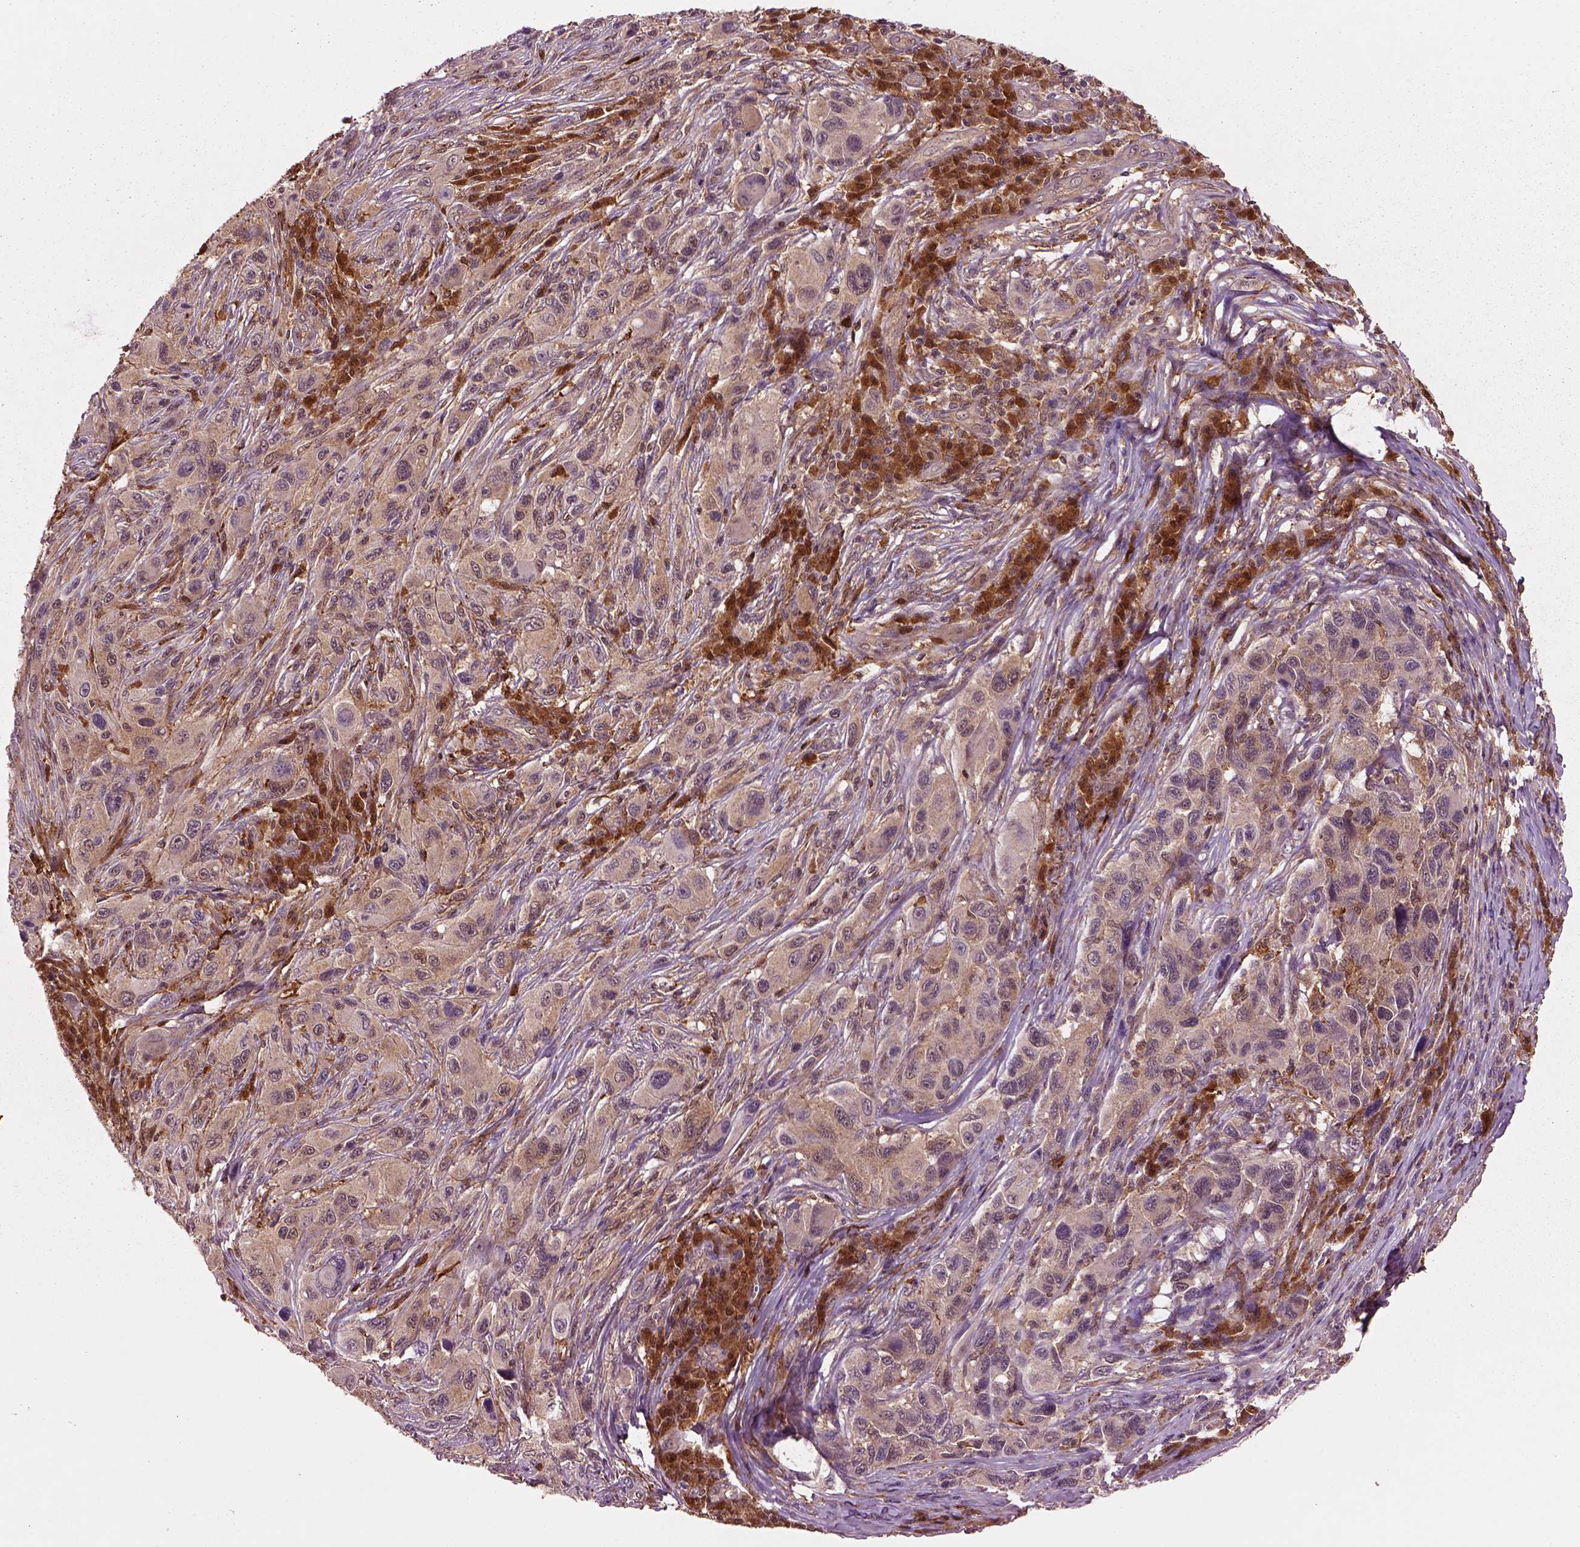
{"staining": {"intensity": "weak", "quantity": ">75%", "location": "cytoplasmic/membranous"}, "tissue": "melanoma", "cell_type": "Tumor cells", "image_type": "cancer", "snomed": [{"axis": "morphology", "description": "Malignant melanoma, NOS"}, {"axis": "topography", "description": "Skin"}], "caption": "Malignant melanoma tissue reveals weak cytoplasmic/membranous staining in about >75% of tumor cells", "gene": "MDP1", "patient": {"sex": "male", "age": 53}}